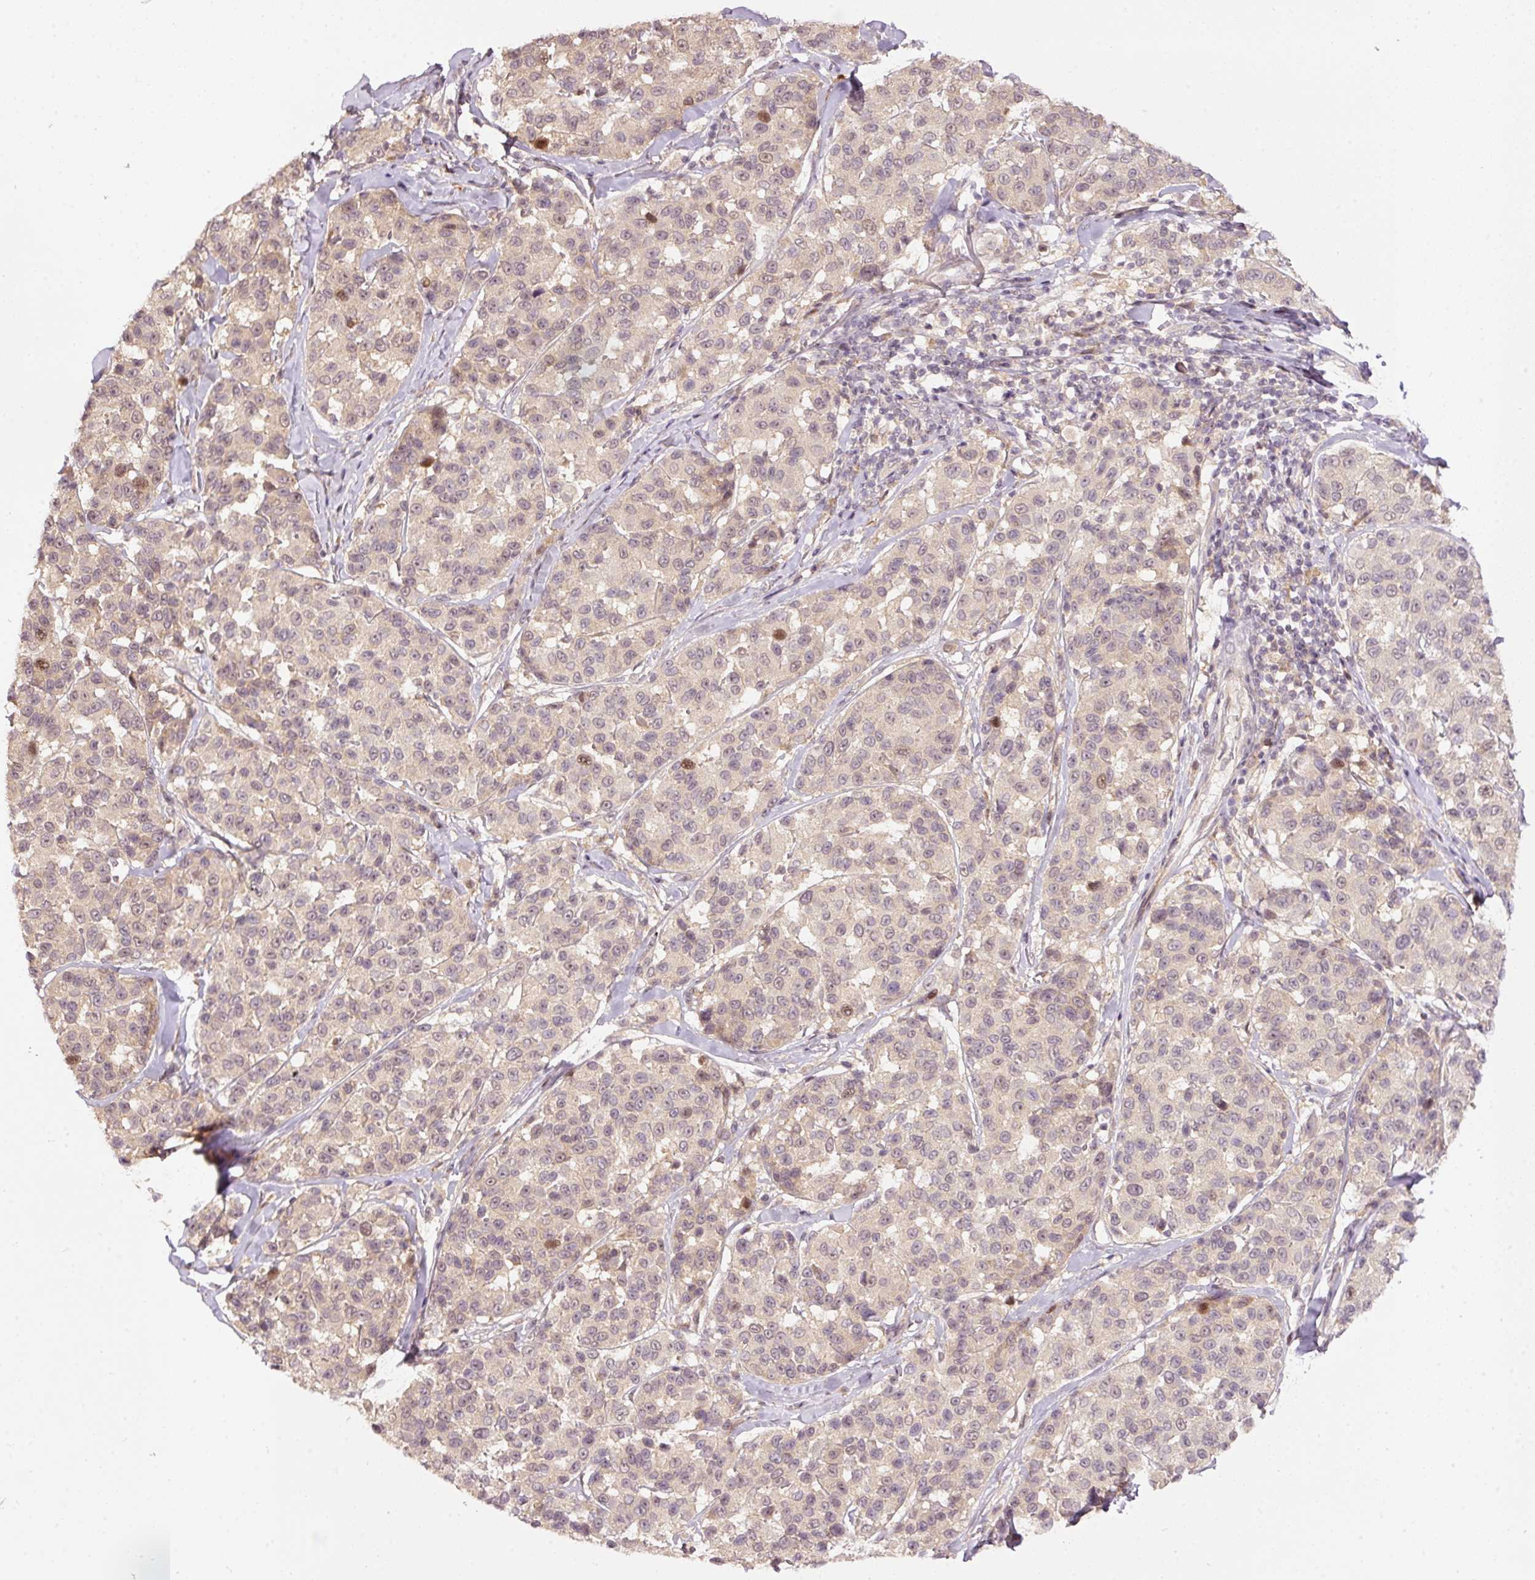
{"staining": {"intensity": "moderate", "quantity": "<25%", "location": "nuclear"}, "tissue": "melanoma", "cell_type": "Tumor cells", "image_type": "cancer", "snomed": [{"axis": "morphology", "description": "Malignant melanoma, NOS"}, {"axis": "topography", "description": "Skin"}], "caption": "Melanoma stained with immunohistochemistry demonstrates moderate nuclear staining in approximately <25% of tumor cells.", "gene": "PCDHB1", "patient": {"sex": "female", "age": 66}}